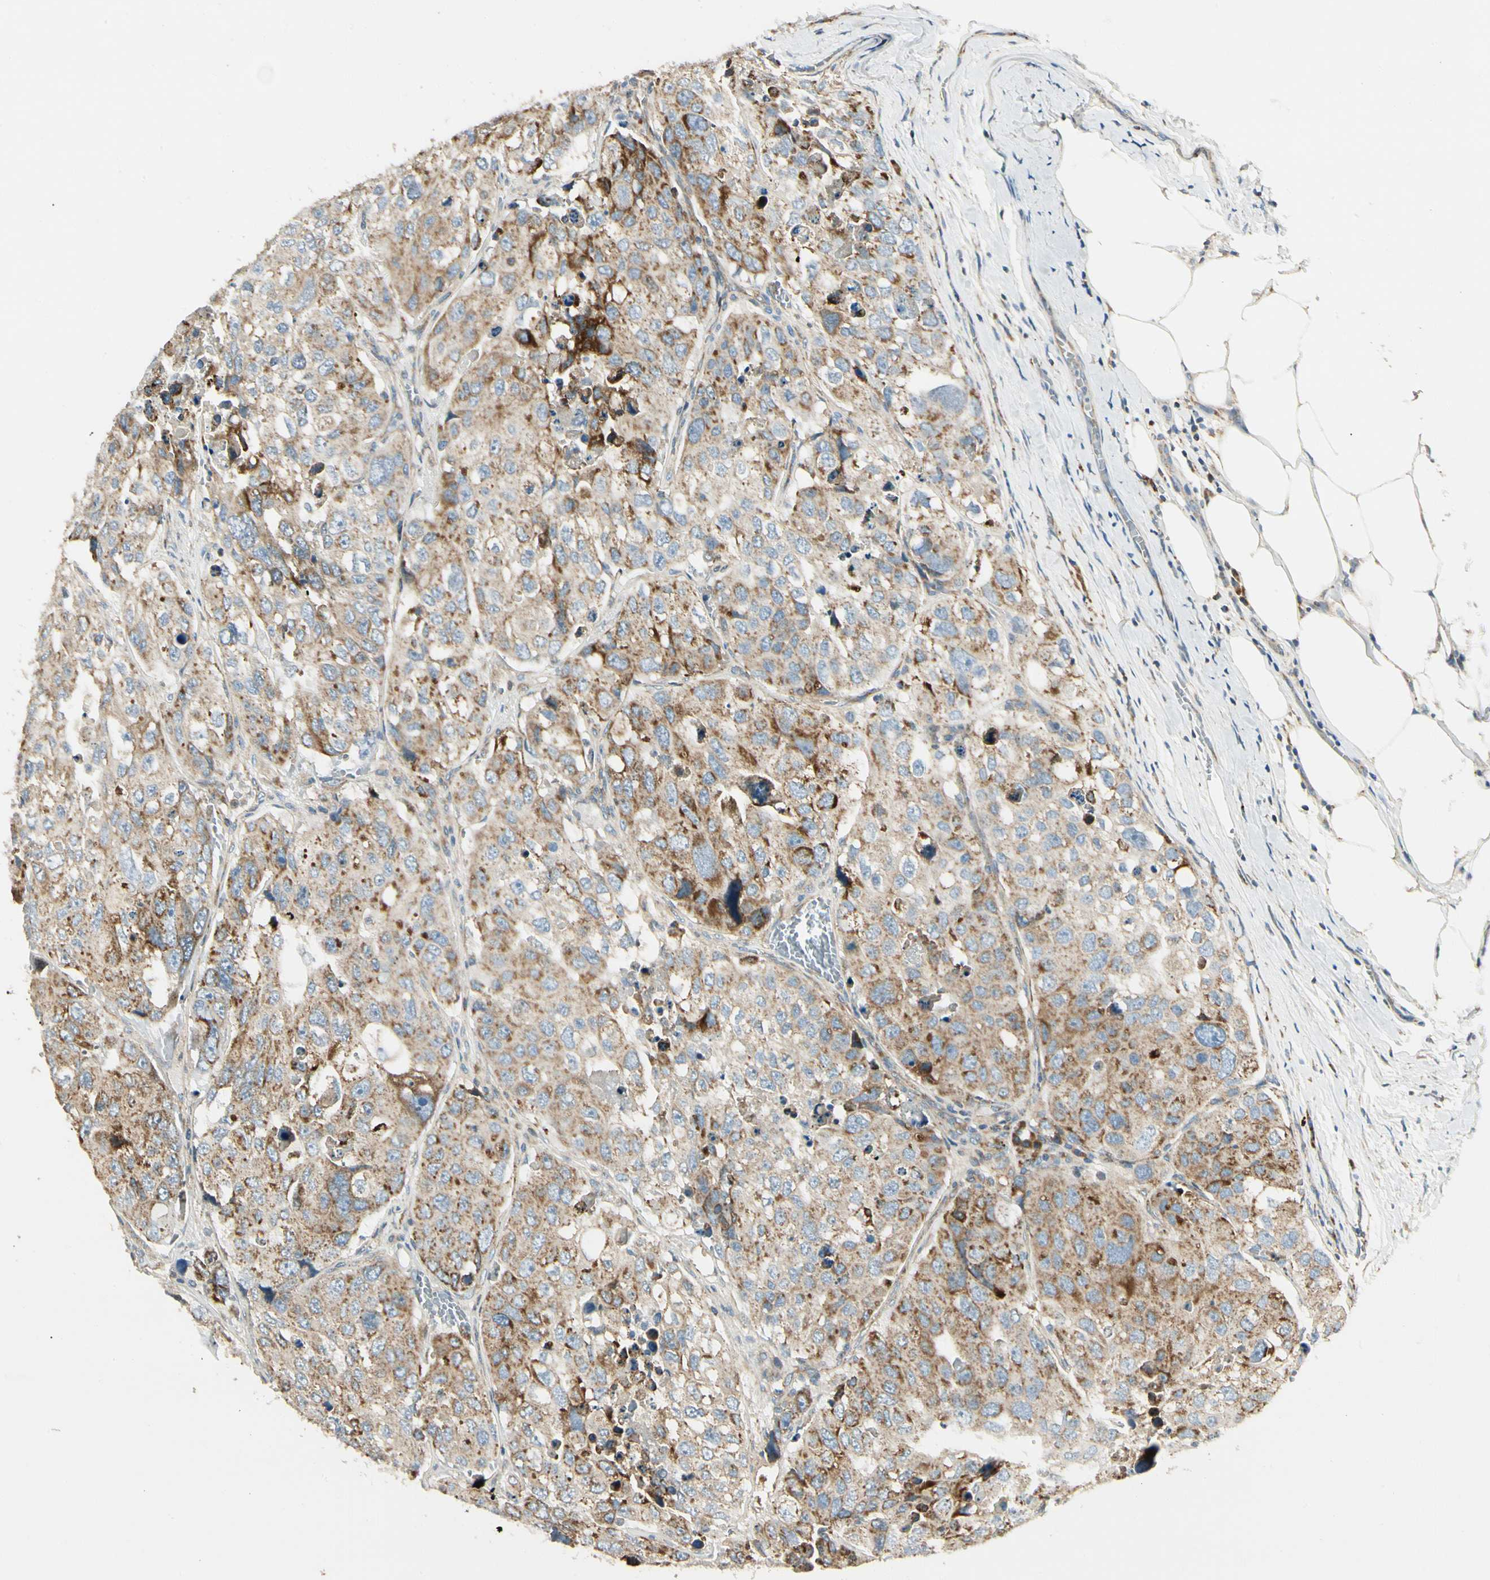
{"staining": {"intensity": "weak", "quantity": ">75%", "location": "cytoplasmic/membranous"}, "tissue": "urothelial cancer", "cell_type": "Tumor cells", "image_type": "cancer", "snomed": [{"axis": "morphology", "description": "Urothelial carcinoma, High grade"}, {"axis": "topography", "description": "Lymph node"}, {"axis": "topography", "description": "Urinary bladder"}], "caption": "A brown stain highlights weak cytoplasmic/membranous expression of a protein in urothelial cancer tumor cells.", "gene": "MRPL9", "patient": {"sex": "male", "age": 51}}